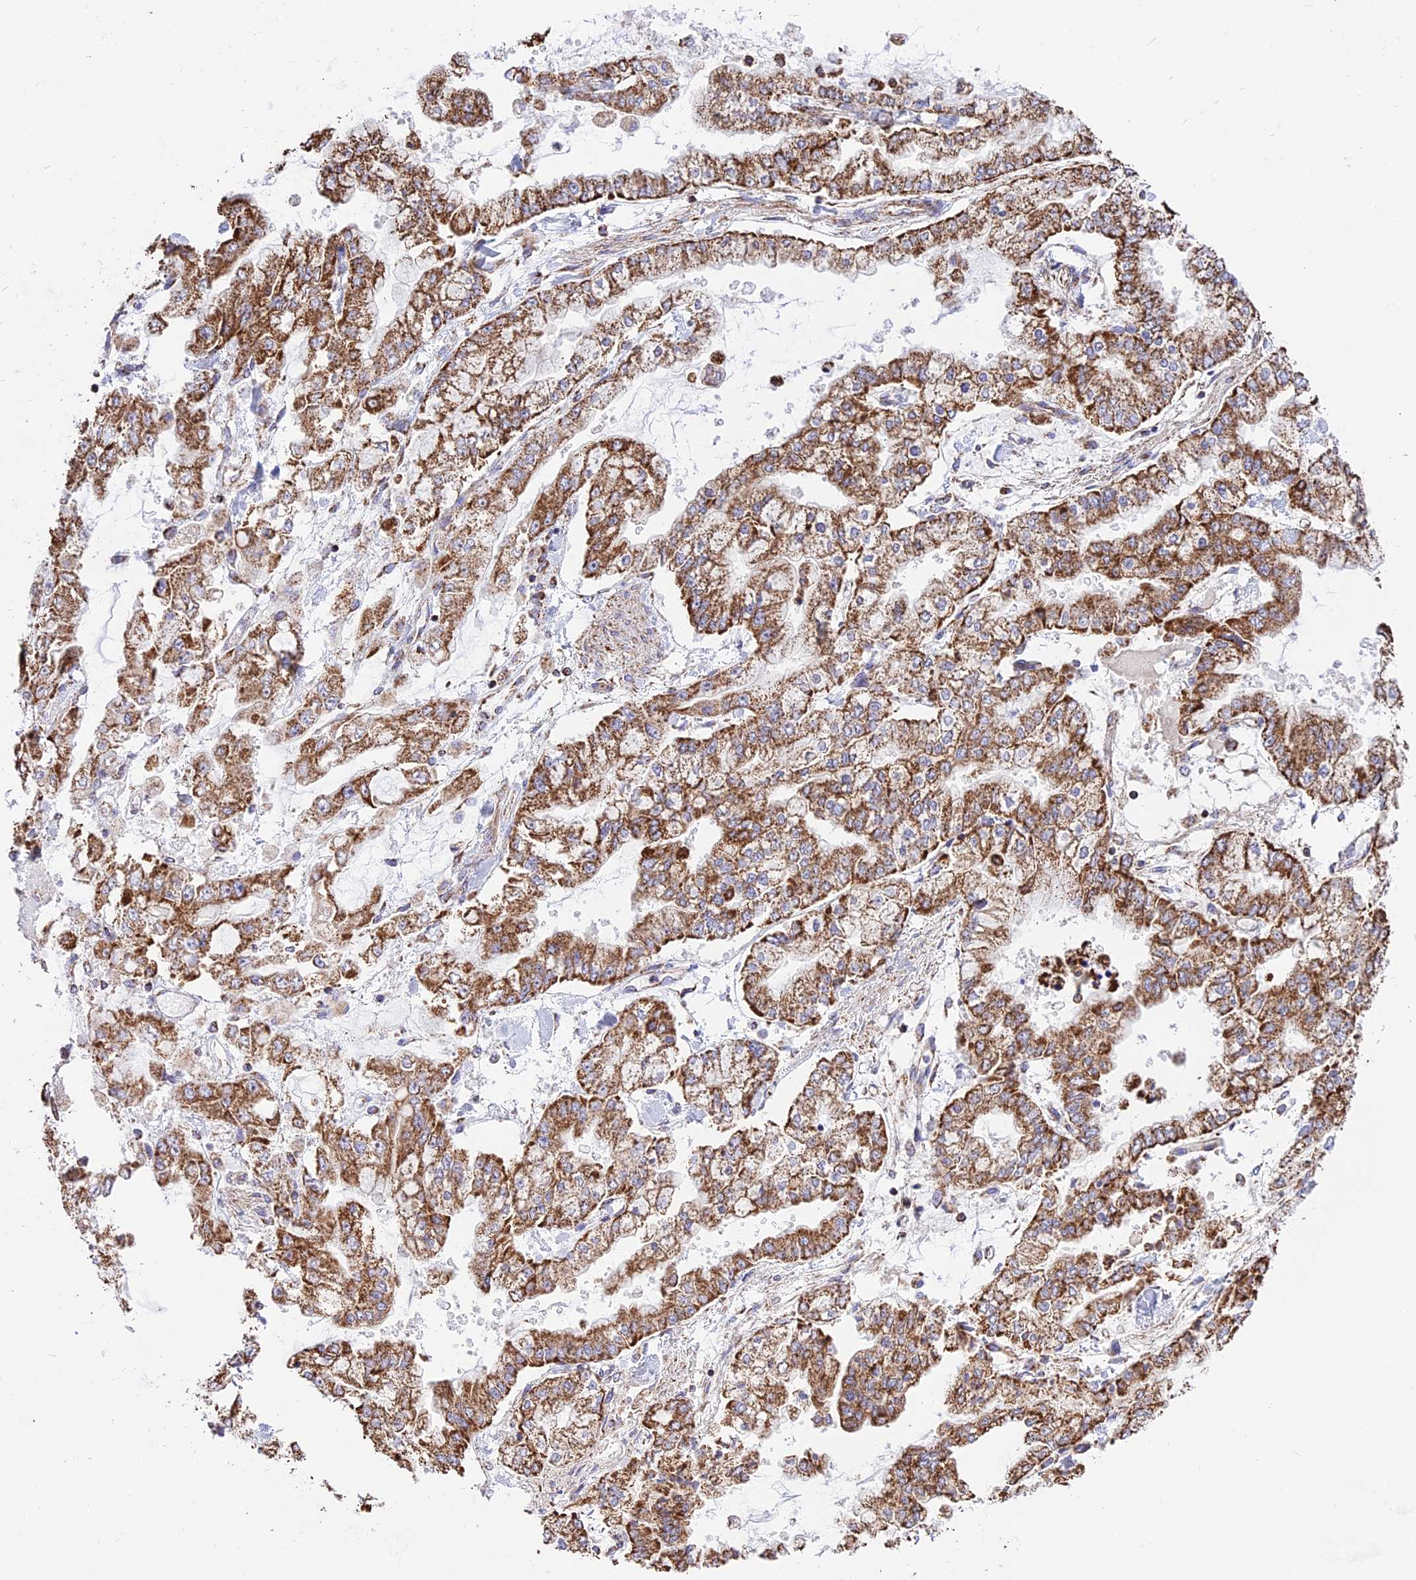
{"staining": {"intensity": "moderate", "quantity": ">75%", "location": "cytoplasmic/membranous"}, "tissue": "stomach cancer", "cell_type": "Tumor cells", "image_type": "cancer", "snomed": [{"axis": "morphology", "description": "Normal tissue, NOS"}, {"axis": "morphology", "description": "Adenocarcinoma, NOS"}, {"axis": "topography", "description": "Stomach, upper"}, {"axis": "topography", "description": "Stomach"}], "caption": "Protein expression analysis of human stomach cancer reveals moderate cytoplasmic/membranous staining in about >75% of tumor cells. (IHC, brightfield microscopy, high magnification).", "gene": "TTC4", "patient": {"sex": "male", "age": 76}}